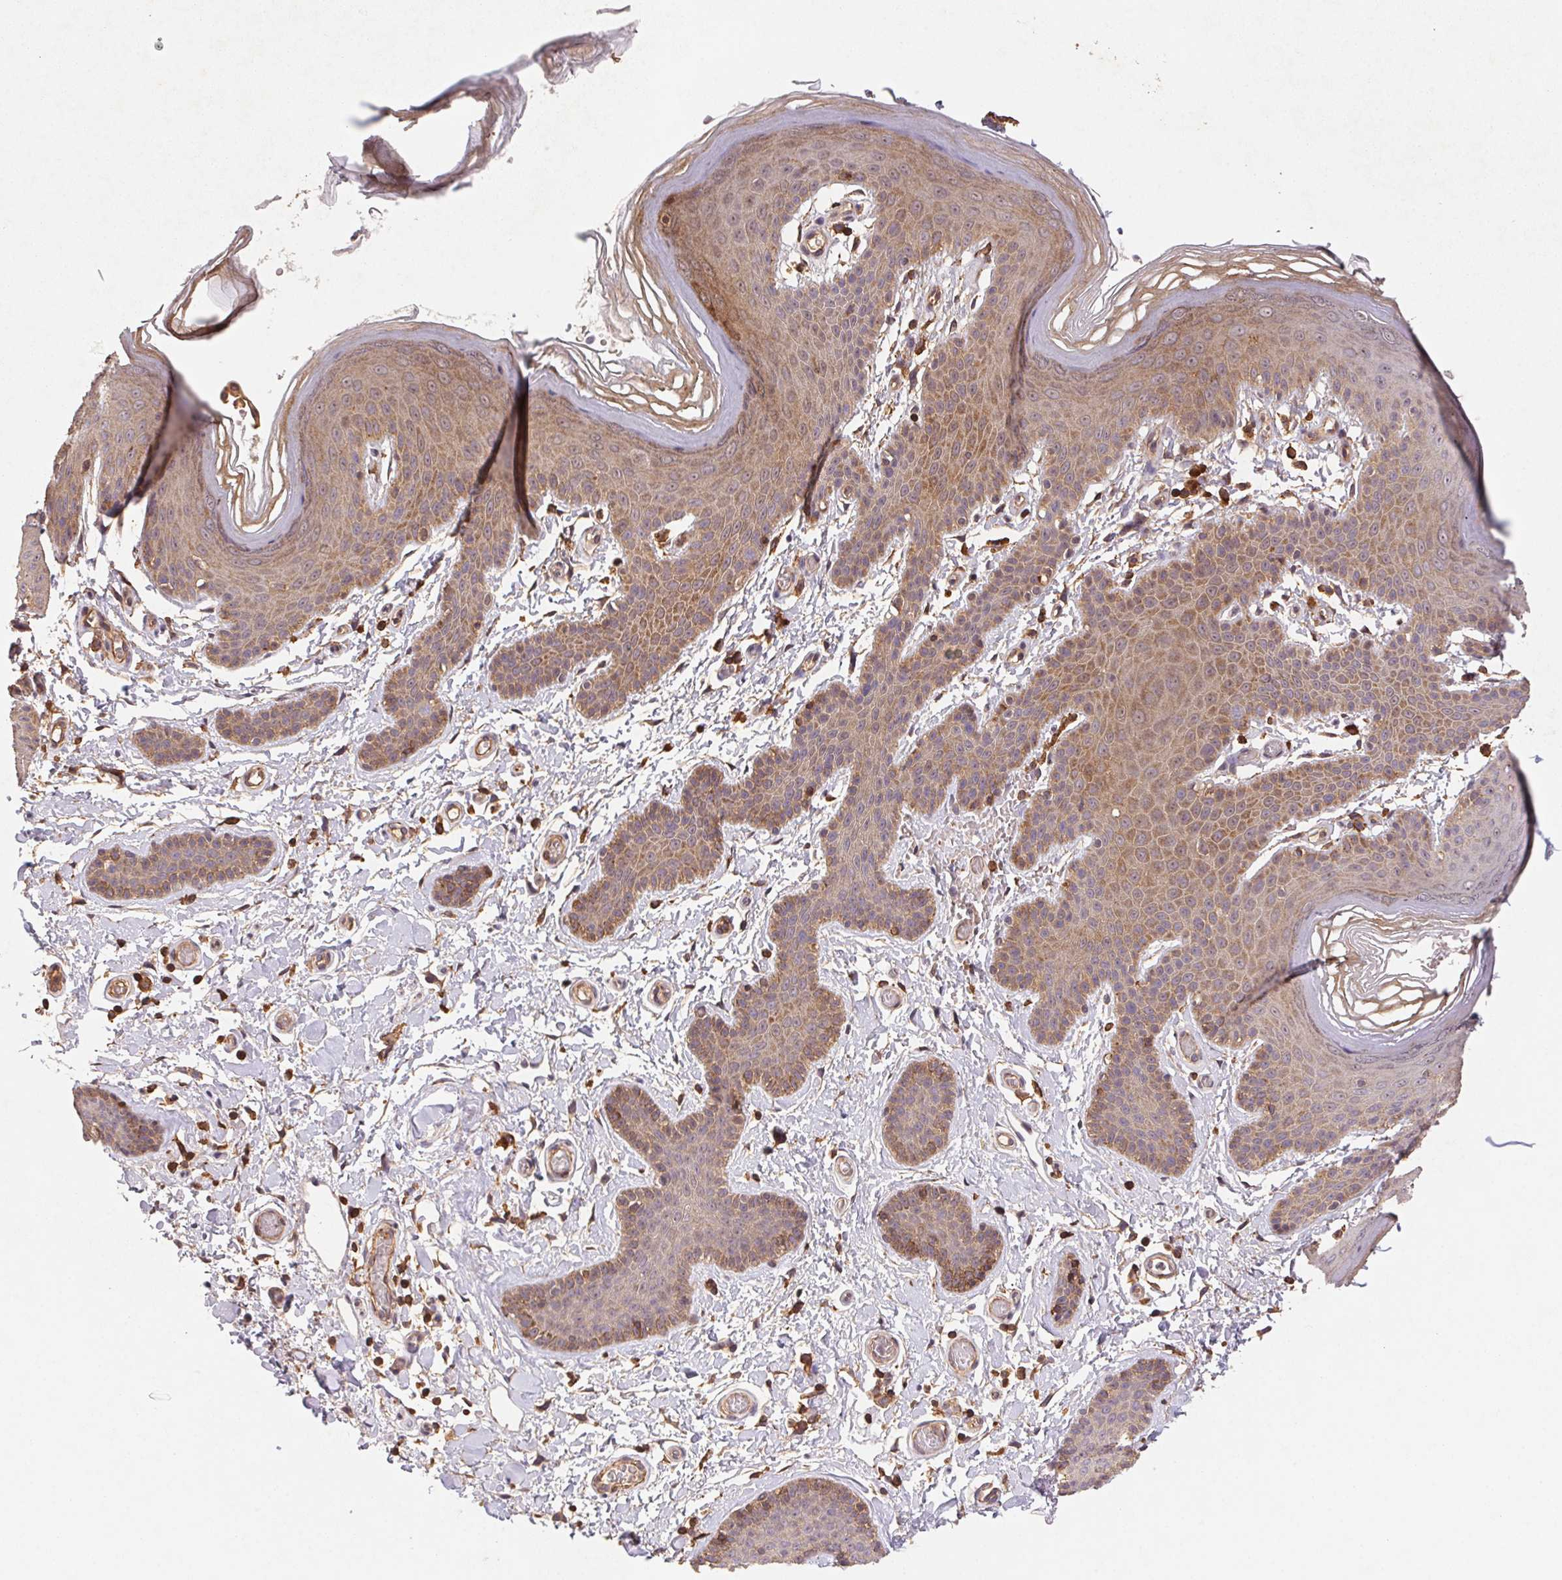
{"staining": {"intensity": "moderate", "quantity": ">75%", "location": "cytoplasmic/membranous"}, "tissue": "skin", "cell_type": "Epidermal cells", "image_type": "normal", "snomed": [{"axis": "morphology", "description": "Normal tissue, NOS"}, {"axis": "topography", "description": "Anal"}], "caption": "The histopathology image displays a brown stain indicating the presence of a protein in the cytoplasmic/membranous of epidermal cells in skin. The protein is stained brown, and the nuclei are stained in blue (DAB (3,3'-diaminobenzidine) IHC with brightfield microscopy, high magnification).", "gene": "ATG10", "patient": {"sex": "male", "age": 53}}